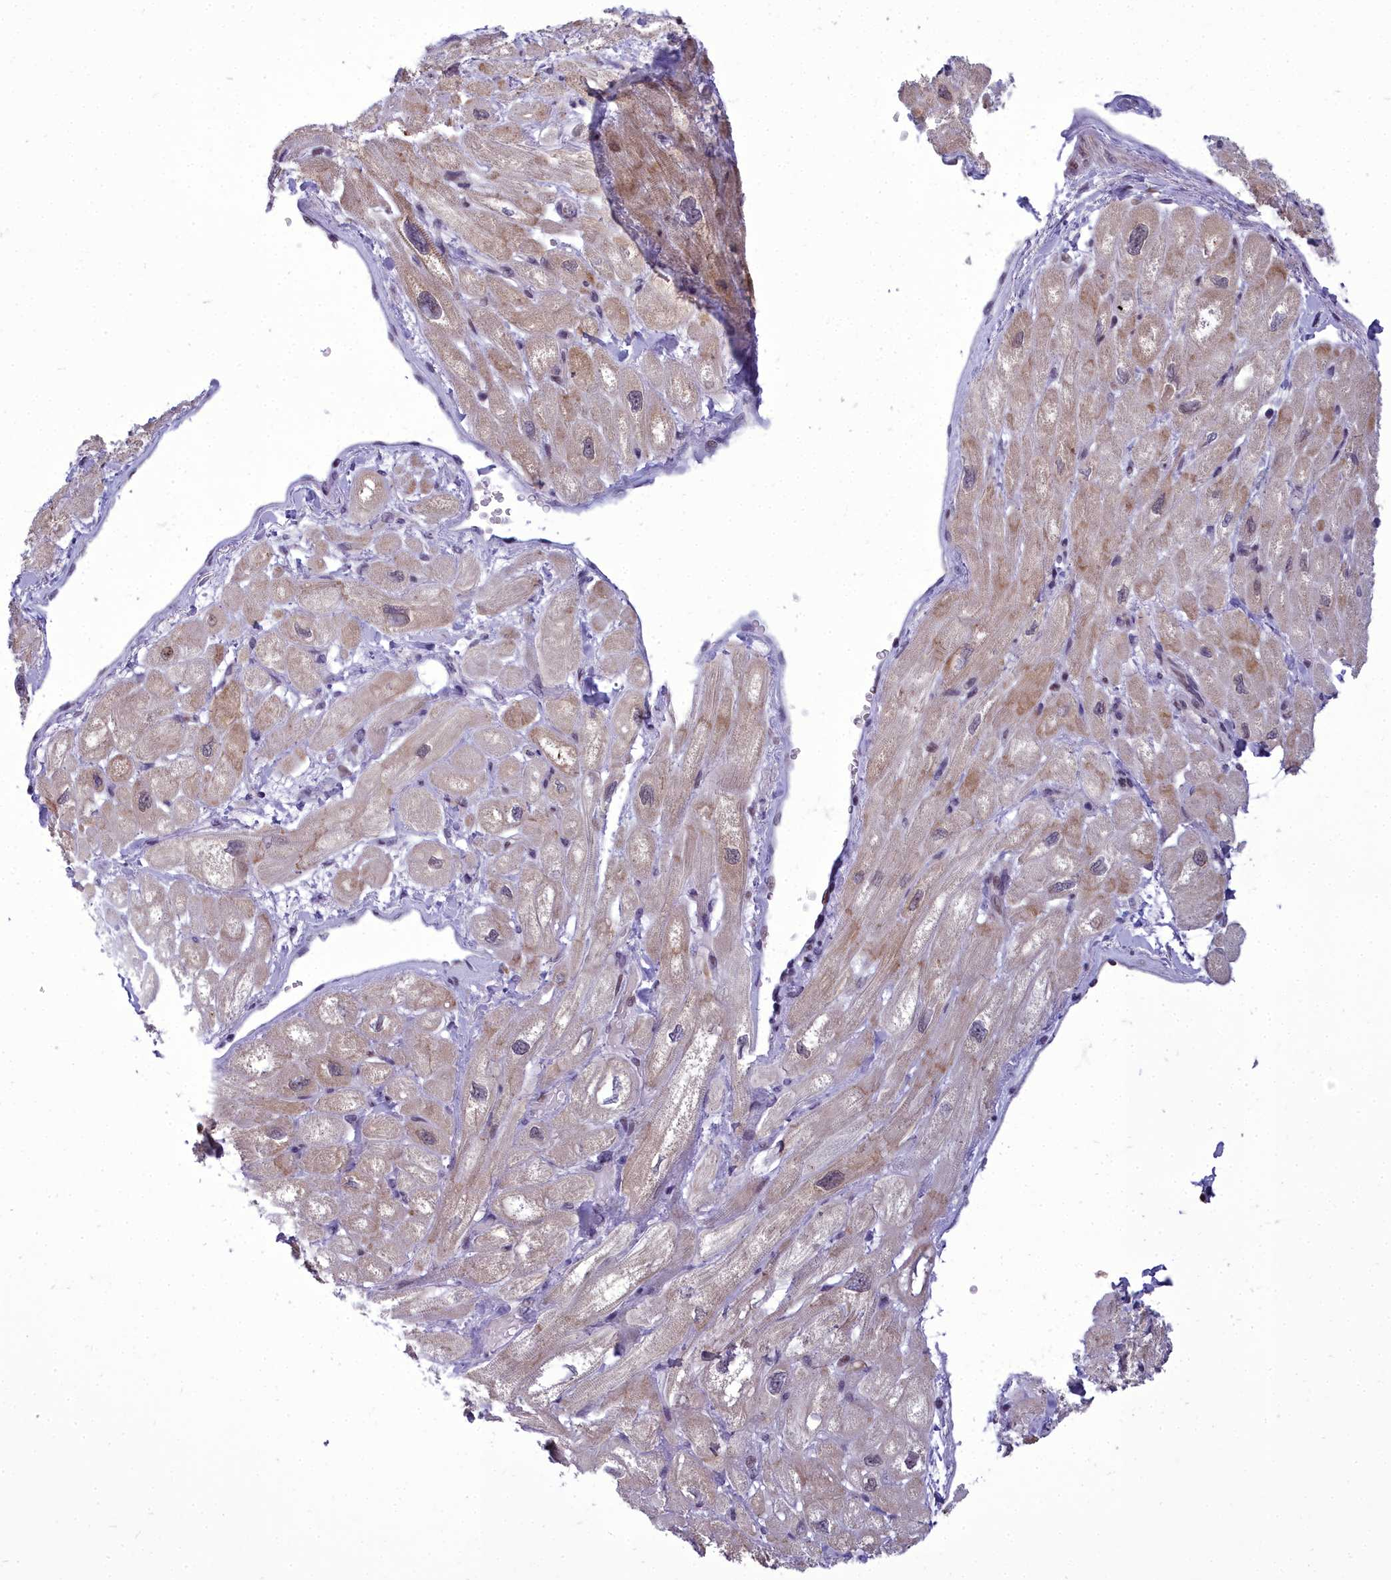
{"staining": {"intensity": "weak", "quantity": "25%-75%", "location": "cytoplasmic/membranous"}, "tissue": "heart muscle", "cell_type": "Cardiomyocytes", "image_type": "normal", "snomed": [{"axis": "morphology", "description": "Normal tissue, NOS"}, {"axis": "topography", "description": "Heart"}], "caption": "A photomicrograph showing weak cytoplasmic/membranous positivity in about 25%-75% of cardiomyocytes in benign heart muscle, as visualized by brown immunohistochemical staining.", "gene": "CEACAM19", "patient": {"sex": "male", "age": 65}}